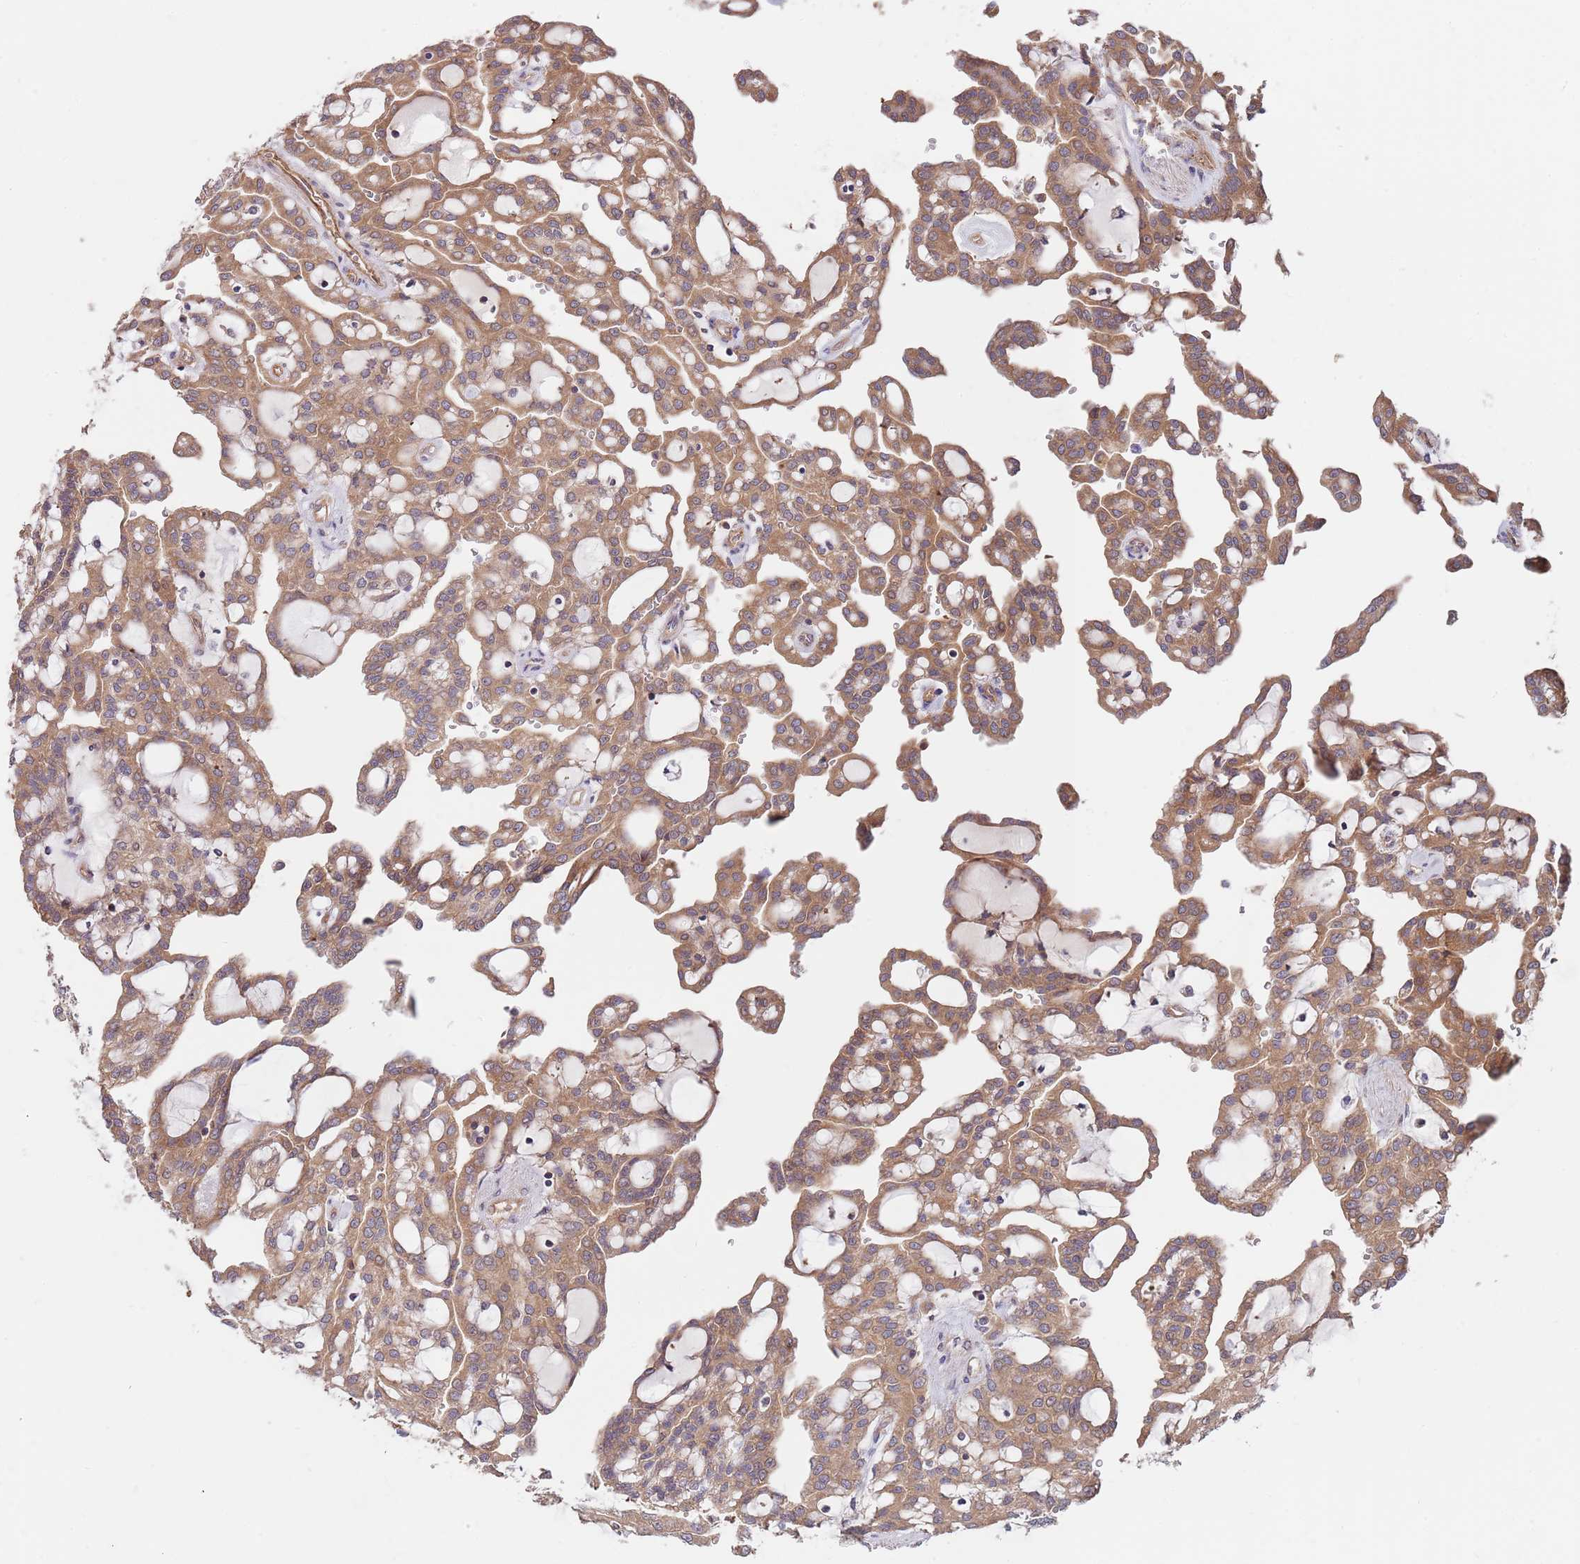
{"staining": {"intensity": "moderate", "quantity": ">75%", "location": "cytoplasmic/membranous"}, "tissue": "renal cancer", "cell_type": "Tumor cells", "image_type": "cancer", "snomed": [{"axis": "morphology", "description": "Adenocarcinoma, NOS"}, {"axis": "topography", "description": "Kidney"}], "caption": "Renal cancer stained for a protein displays moderate cytoplasmic/membranous positivity in tumor cells.", "gene": "EIF3F", "patient": {"sex": "male", "age": 63}}